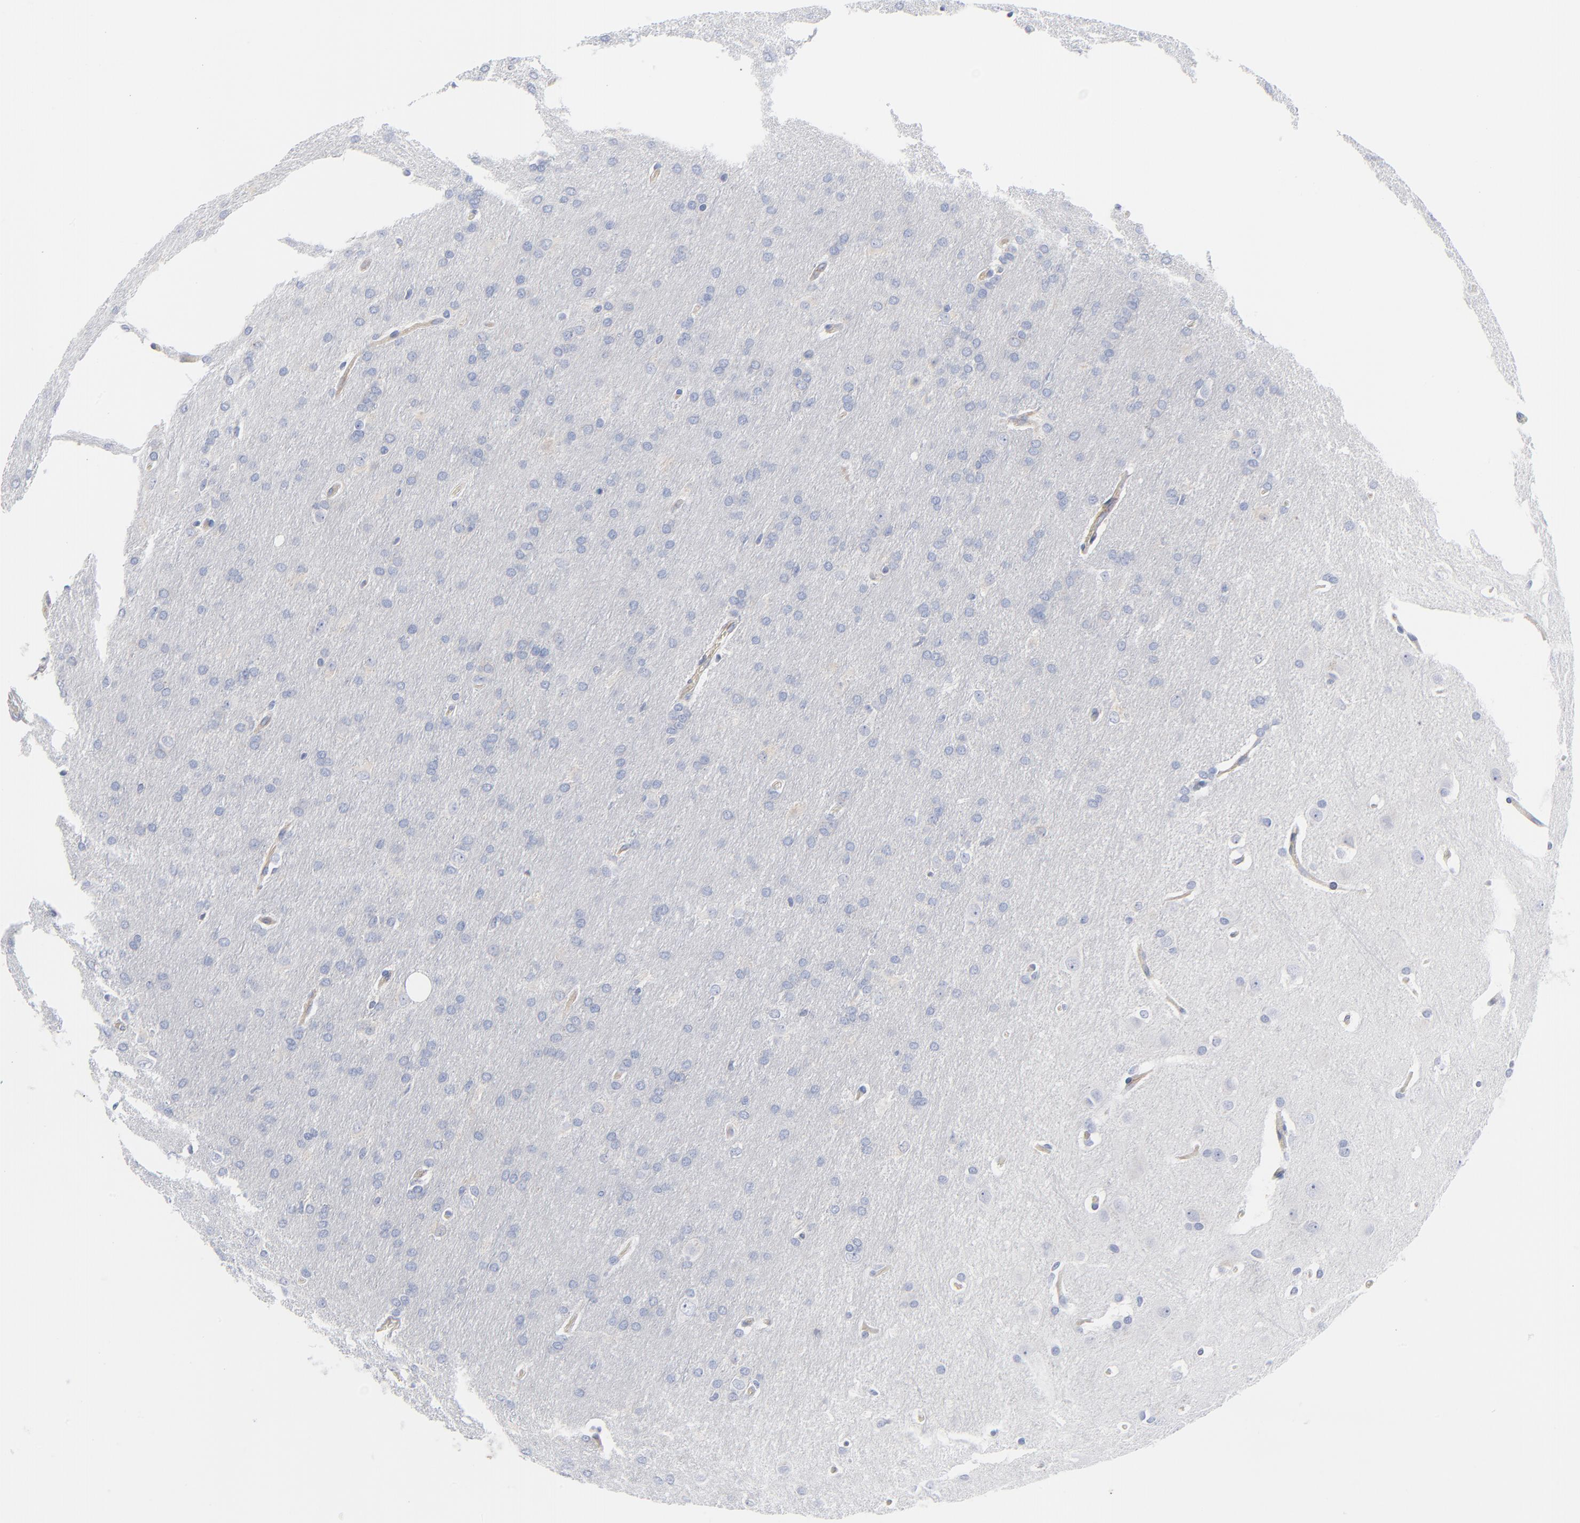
{"staining": {"intensity": "negative", "quantity": "none", "location": "none"}, "tissue": "glioma", "cell_type": "Tumor cells", "image_type": "cancer", "snomed": [{"axis": "morphology", "description": "Glioma, malignant, Low grade"}, {"axis": "topography", "description": "Brain"}], "caption": "Tumor cells show no significant positivity in malignant glioma (low-grade).", "gene": "STAT2", "patient": {"sex": "female", "age": 32}}